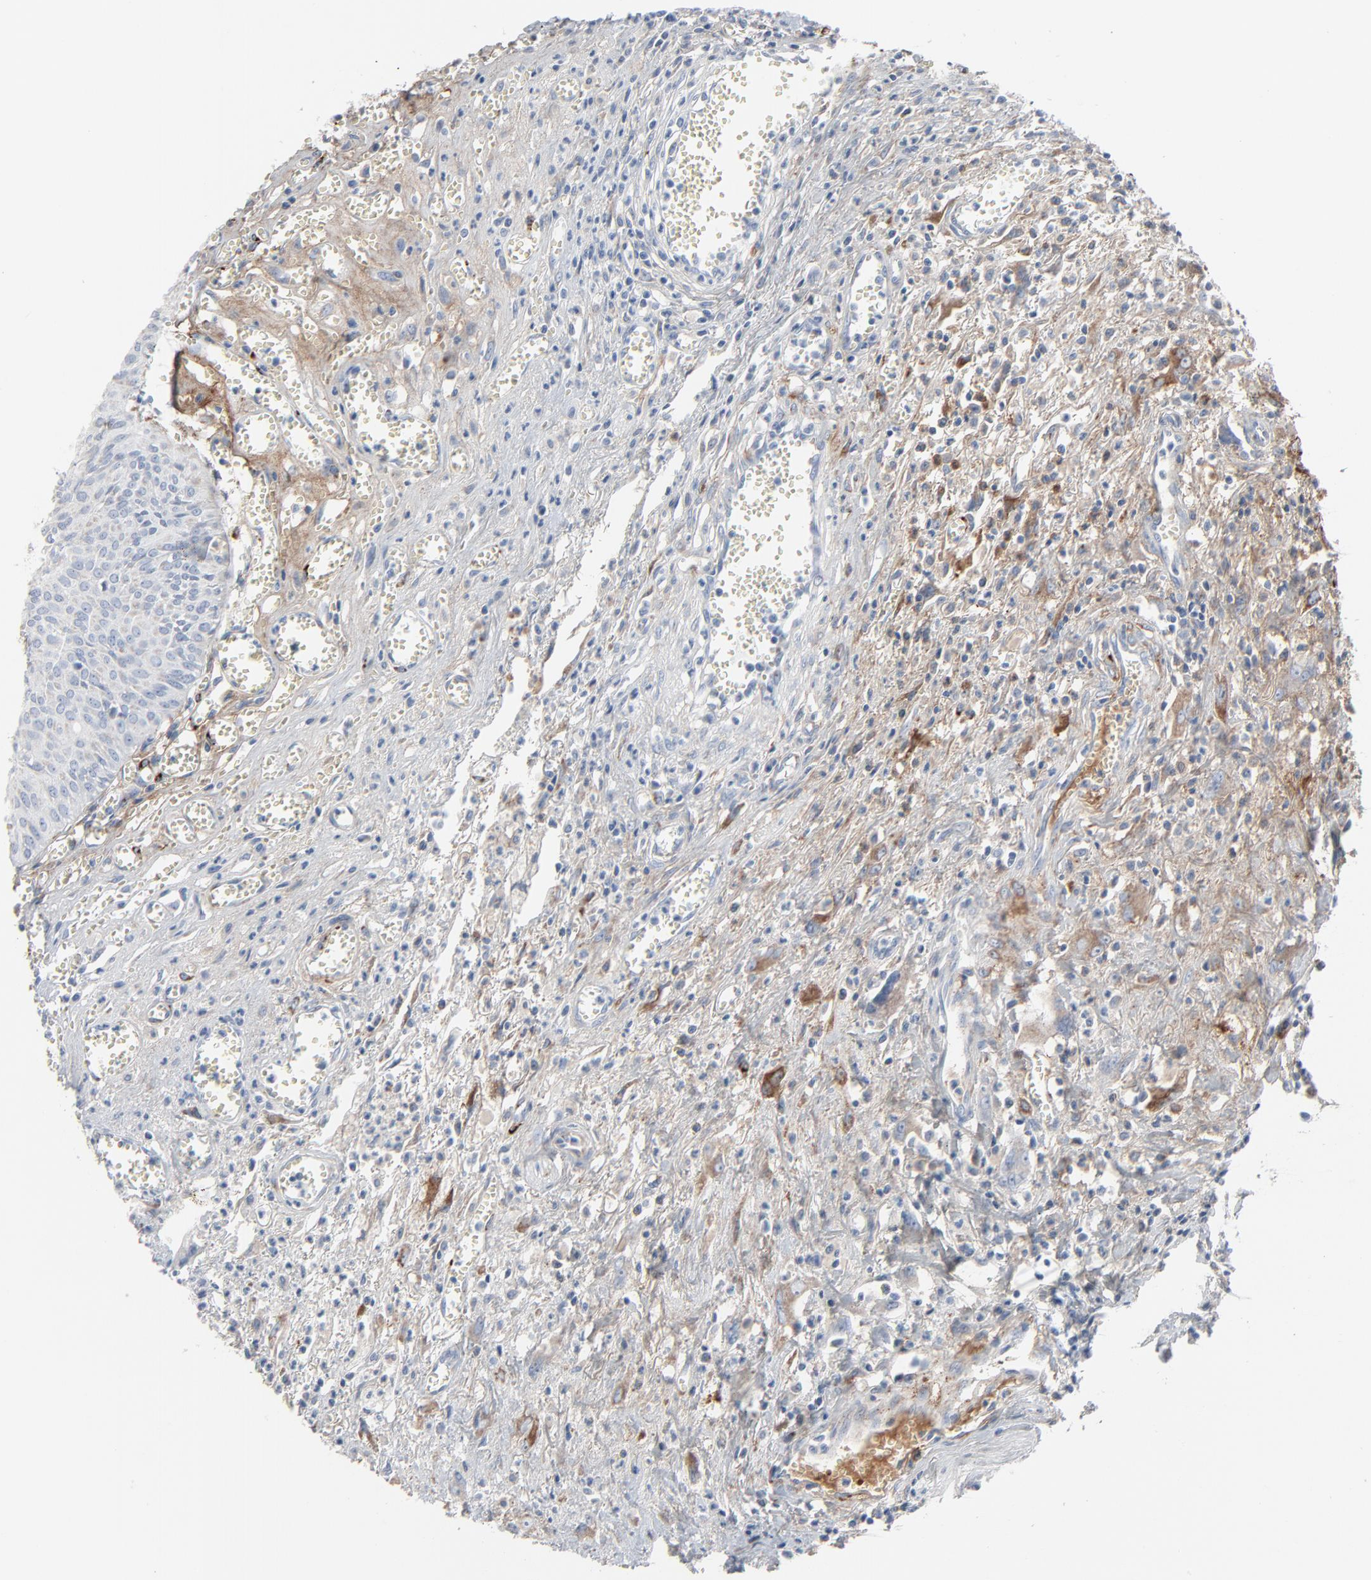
{"staining": {"intensity": "negative", "quantity": "none", "location": "none"}, "tissue": "urothelial cancer", "cell_type": "Tumor cells", "image_type": "cancer", "snomed": [{"axis": "morphology", "description": "Urothelial carcinoma, High grade"}, {"axis": "topography", "description": "Urinary bladder"}], "caption": "Tumor cells show no significant positivity in urothelial cancer.", "gene": "BGN", "patient": {"sex": "male", "age": 66}}